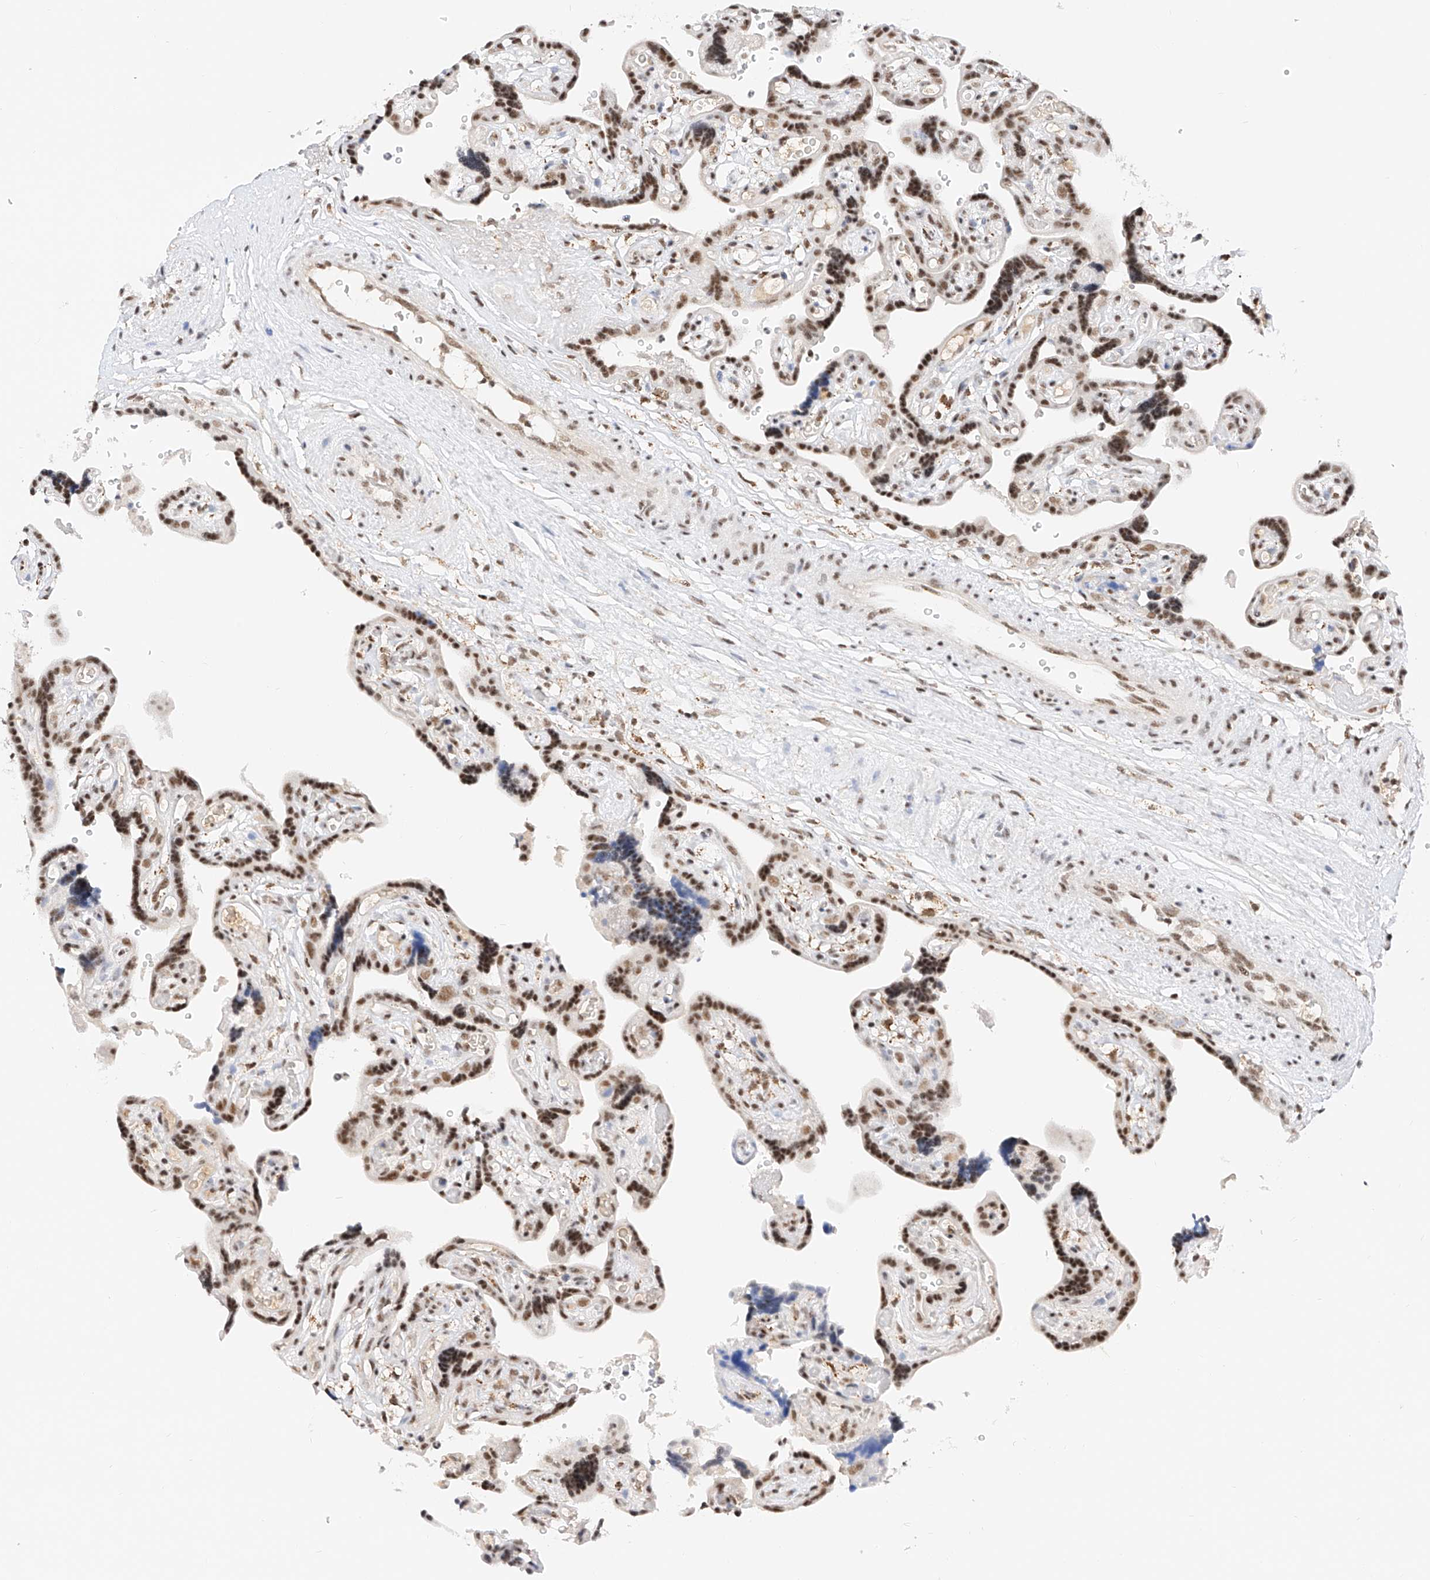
{"staining": {"intensity": "moderate", "quantity": ">75%", "location": "nuclear"}, "tissue": "placenta", "cell_type": "Decidual cells", "image_type": "normal", "snomed": [{"axis": "morphology", "description": "Normal tissue, NOS"}, {"axis": "topography", "description": "Placenta"}], "caption": "This image demonstrates IHC staining of normal placenta, with medium moderate nuclear expression in approximately >75% of decidual cells.", "gene": "NRF1", "patient": {"sex": "female", "age": 30}}